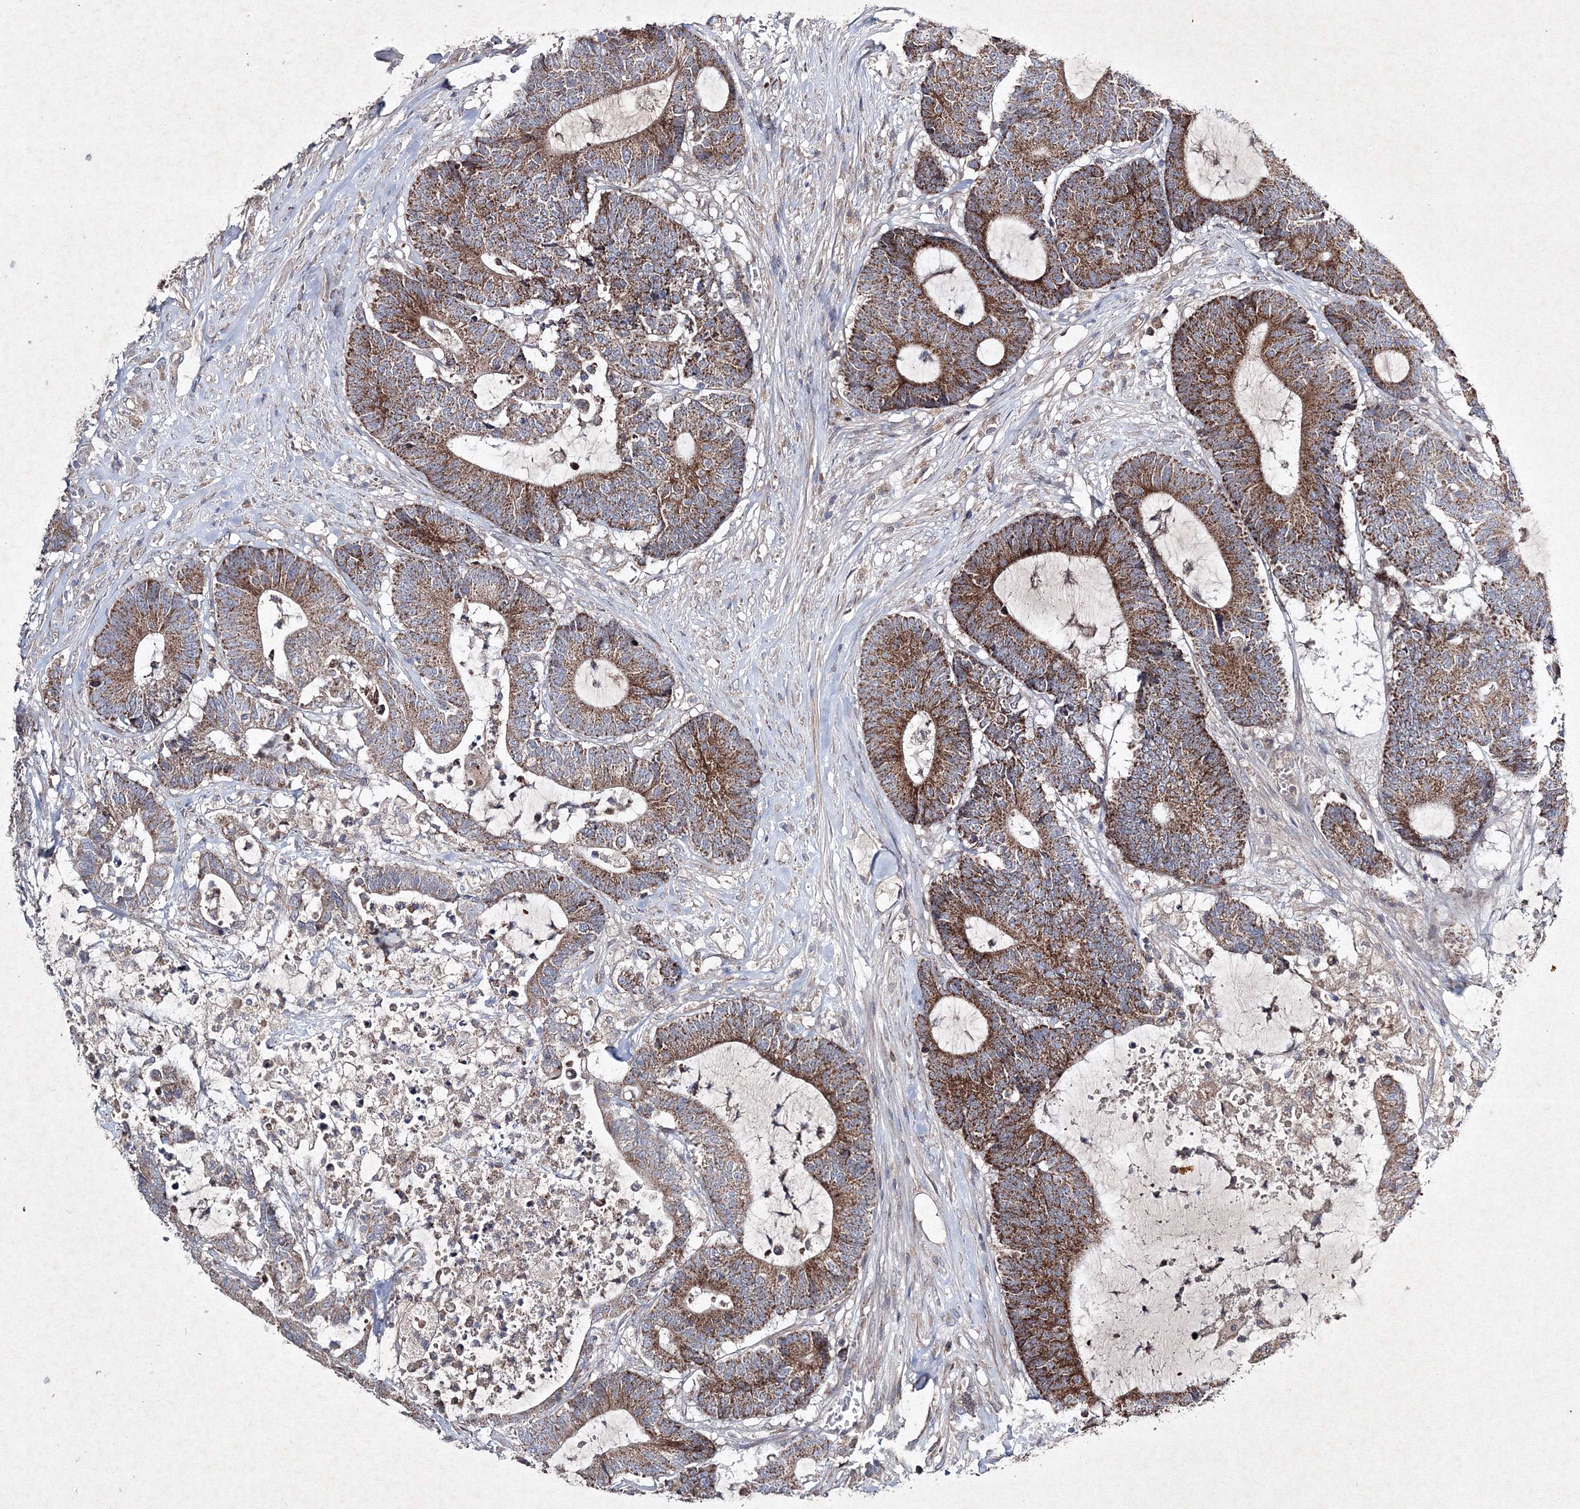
{"staining": {"intensity": "strong", "quantity": ">75%", "location": "cytoplasmic/membranous"}, "tissue": "colorectal cancer", "cell_type": "Tumor cells", "image_type": "cancer", "snomed": [{"axis": "morphology", "description": "Adenocarcinoma, NOS"}, {"axis": "topography", "description": "Colon"}], "caption": "A micrograph of colorectal cancer stained for a protein demonstrates strong cytoplasmic/membranous brown staining in tumor cells. The protein of interest is shown in brown color, while the nuclei are stained blue.", "gene": "GFM1", "patient": {"sex": "female", "age": 84}}